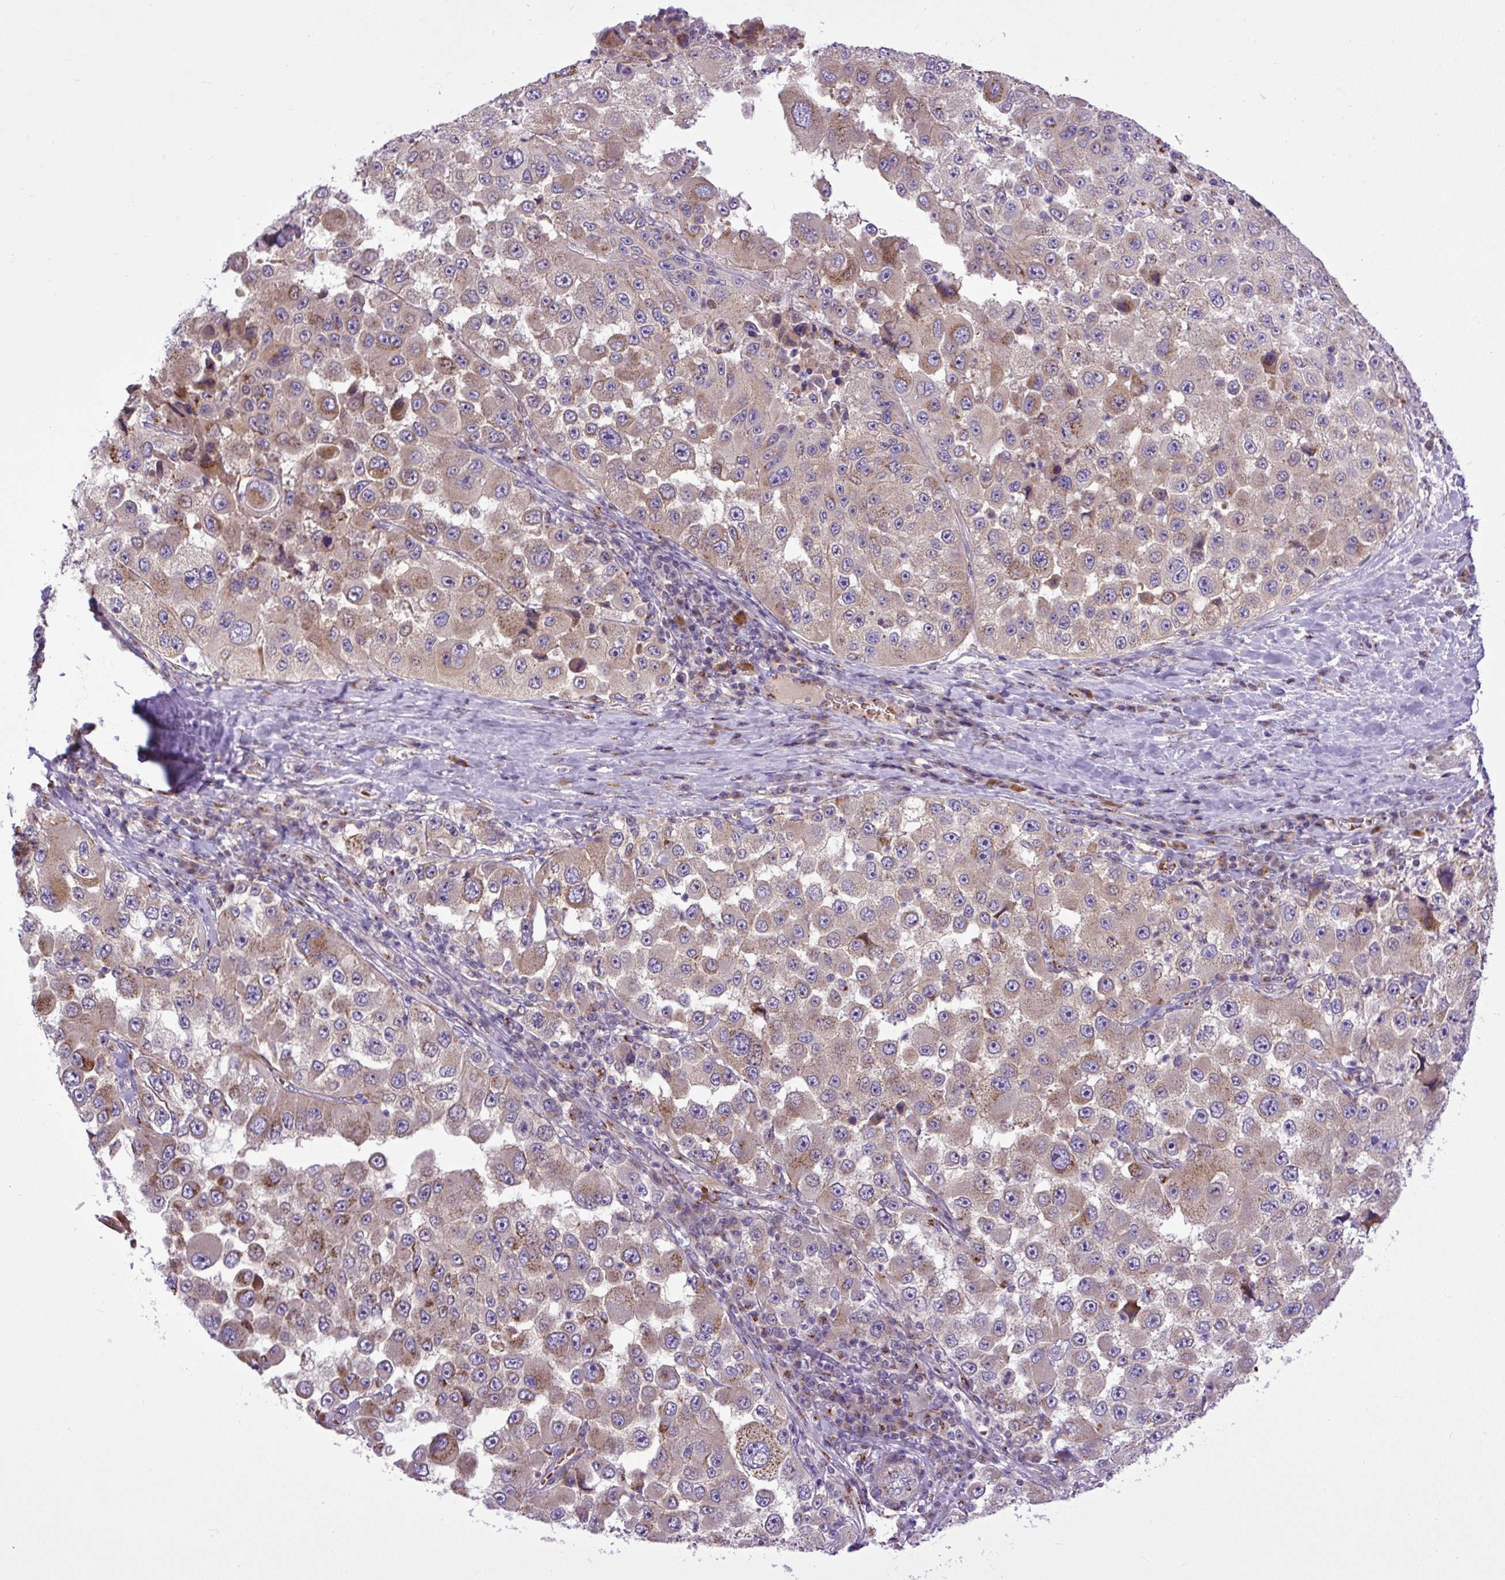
{"staining": {"intensity": "weak", "quantity": "25%-75%", "location": "cytoplasmic/membranous"}, "tissue": "melanoma", "cell_type": "Tumor cells", "image_type": "cancer", "snomed": [{"axis": "morphology", "description": "Malignant melanoma, Metastatic site"}, {"axis": "topography", "description": "Lymph node"}], "caption": "About 25%-75% of tumor cells in melanoma reveal weak cytoplasmic/membranous protein expression as visualized by brown immunohistochemical staining.", "gene": "MSMP", "patient": {"sex": "male", "age": 62}}